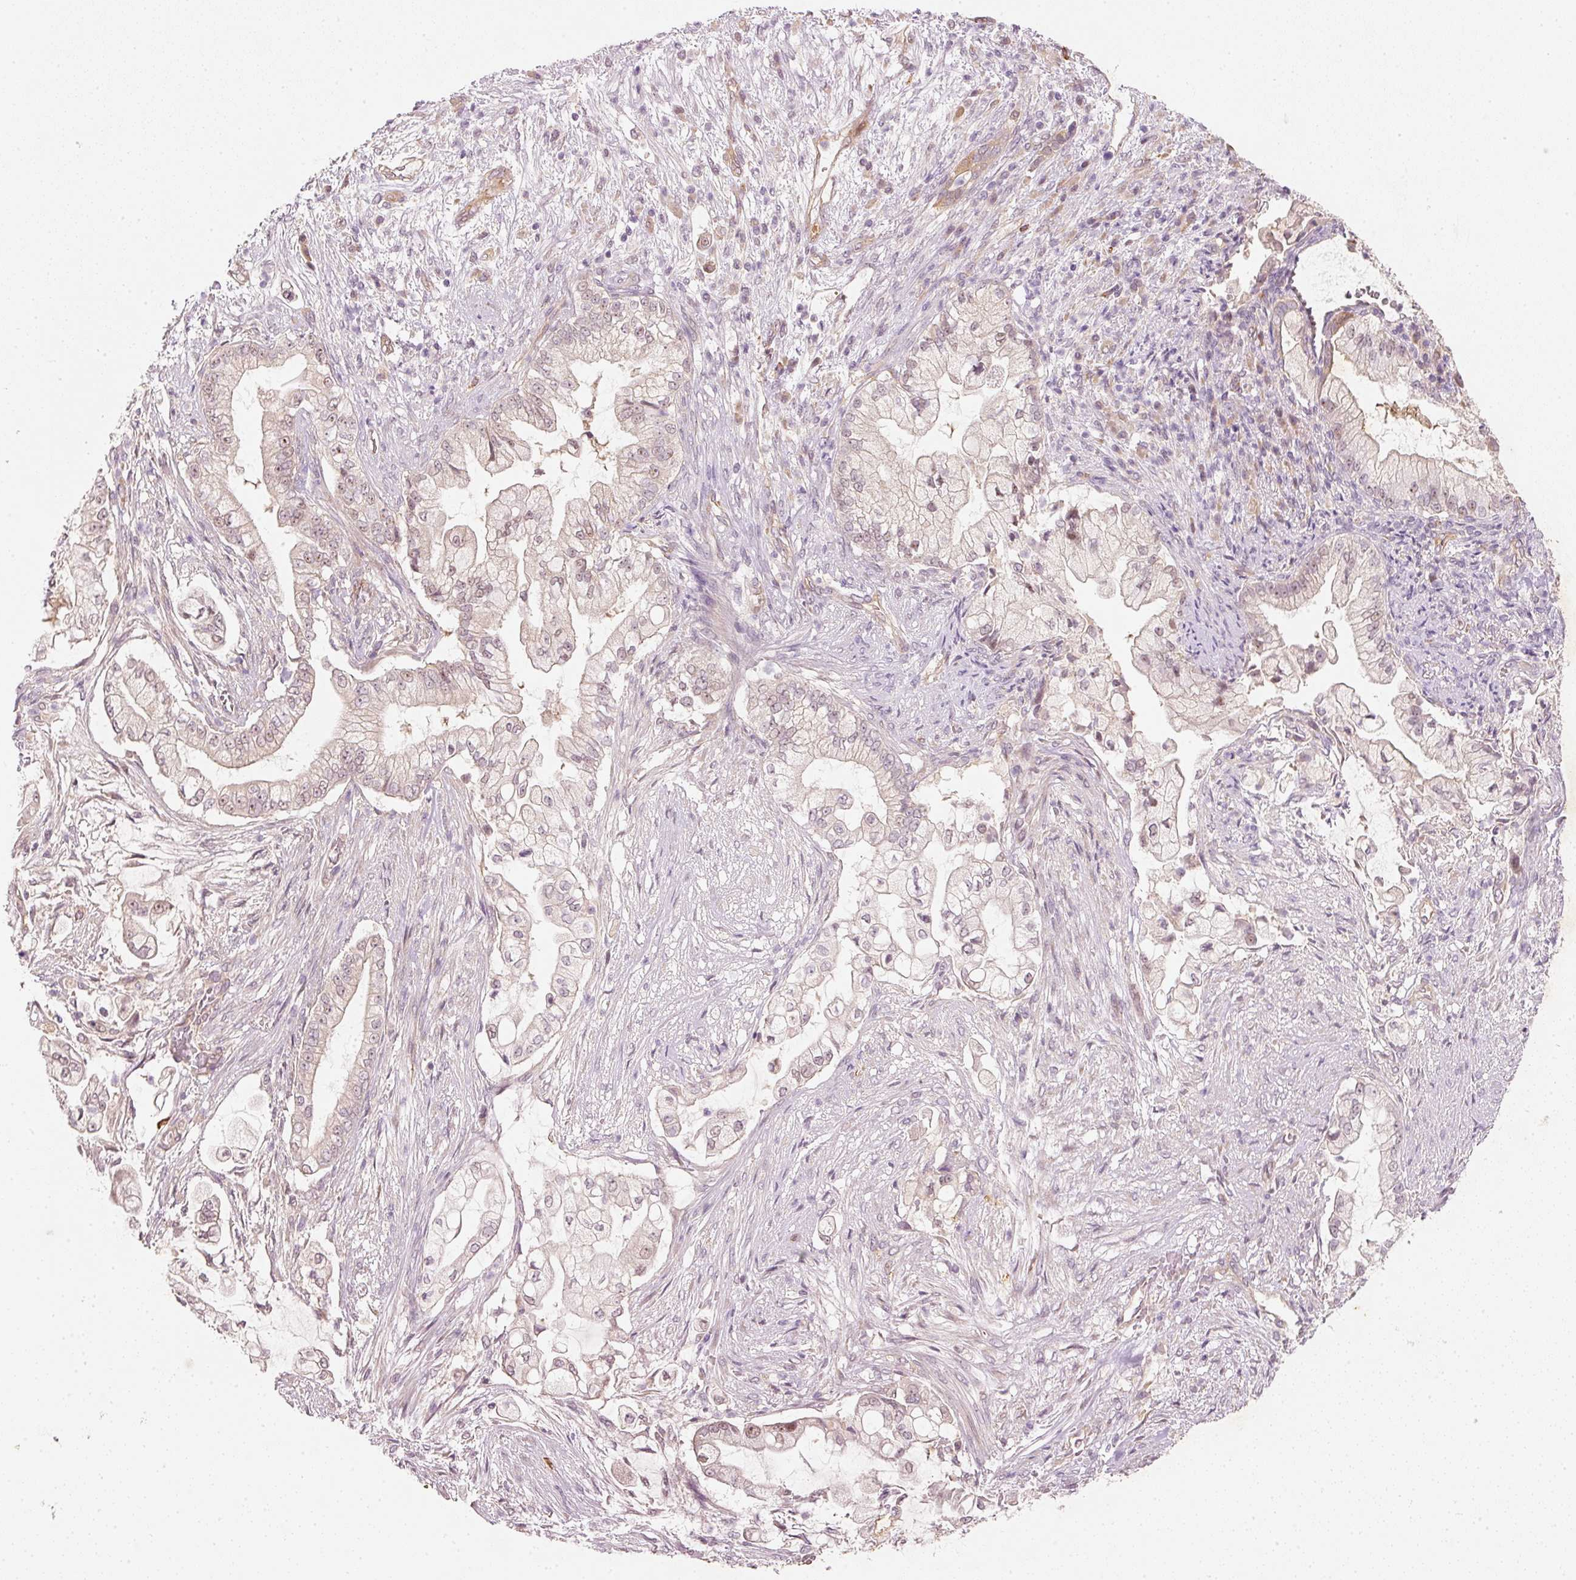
{"staining": {"intensity": "weak", "quantity": "<25%", "location": "cytoplasmic/membranous,nuclear"}, "tissue": "pancreatic cancer", "cell_type": "Tumor cells", "image_type": "cancer", "snomed": [{"axis": "morphology", "description": "Adenocarcinoma, NOS"}, {"axis": "topography", "description": "Pancreas"}], "caption": "This is an immunohistochemistry (IHC) histopathology image of human pancreatic adenocarcinoma. There is no positivity in tumor cells.", "gene": "RGL2", "patient": {"sex": "female", "age": 69}}